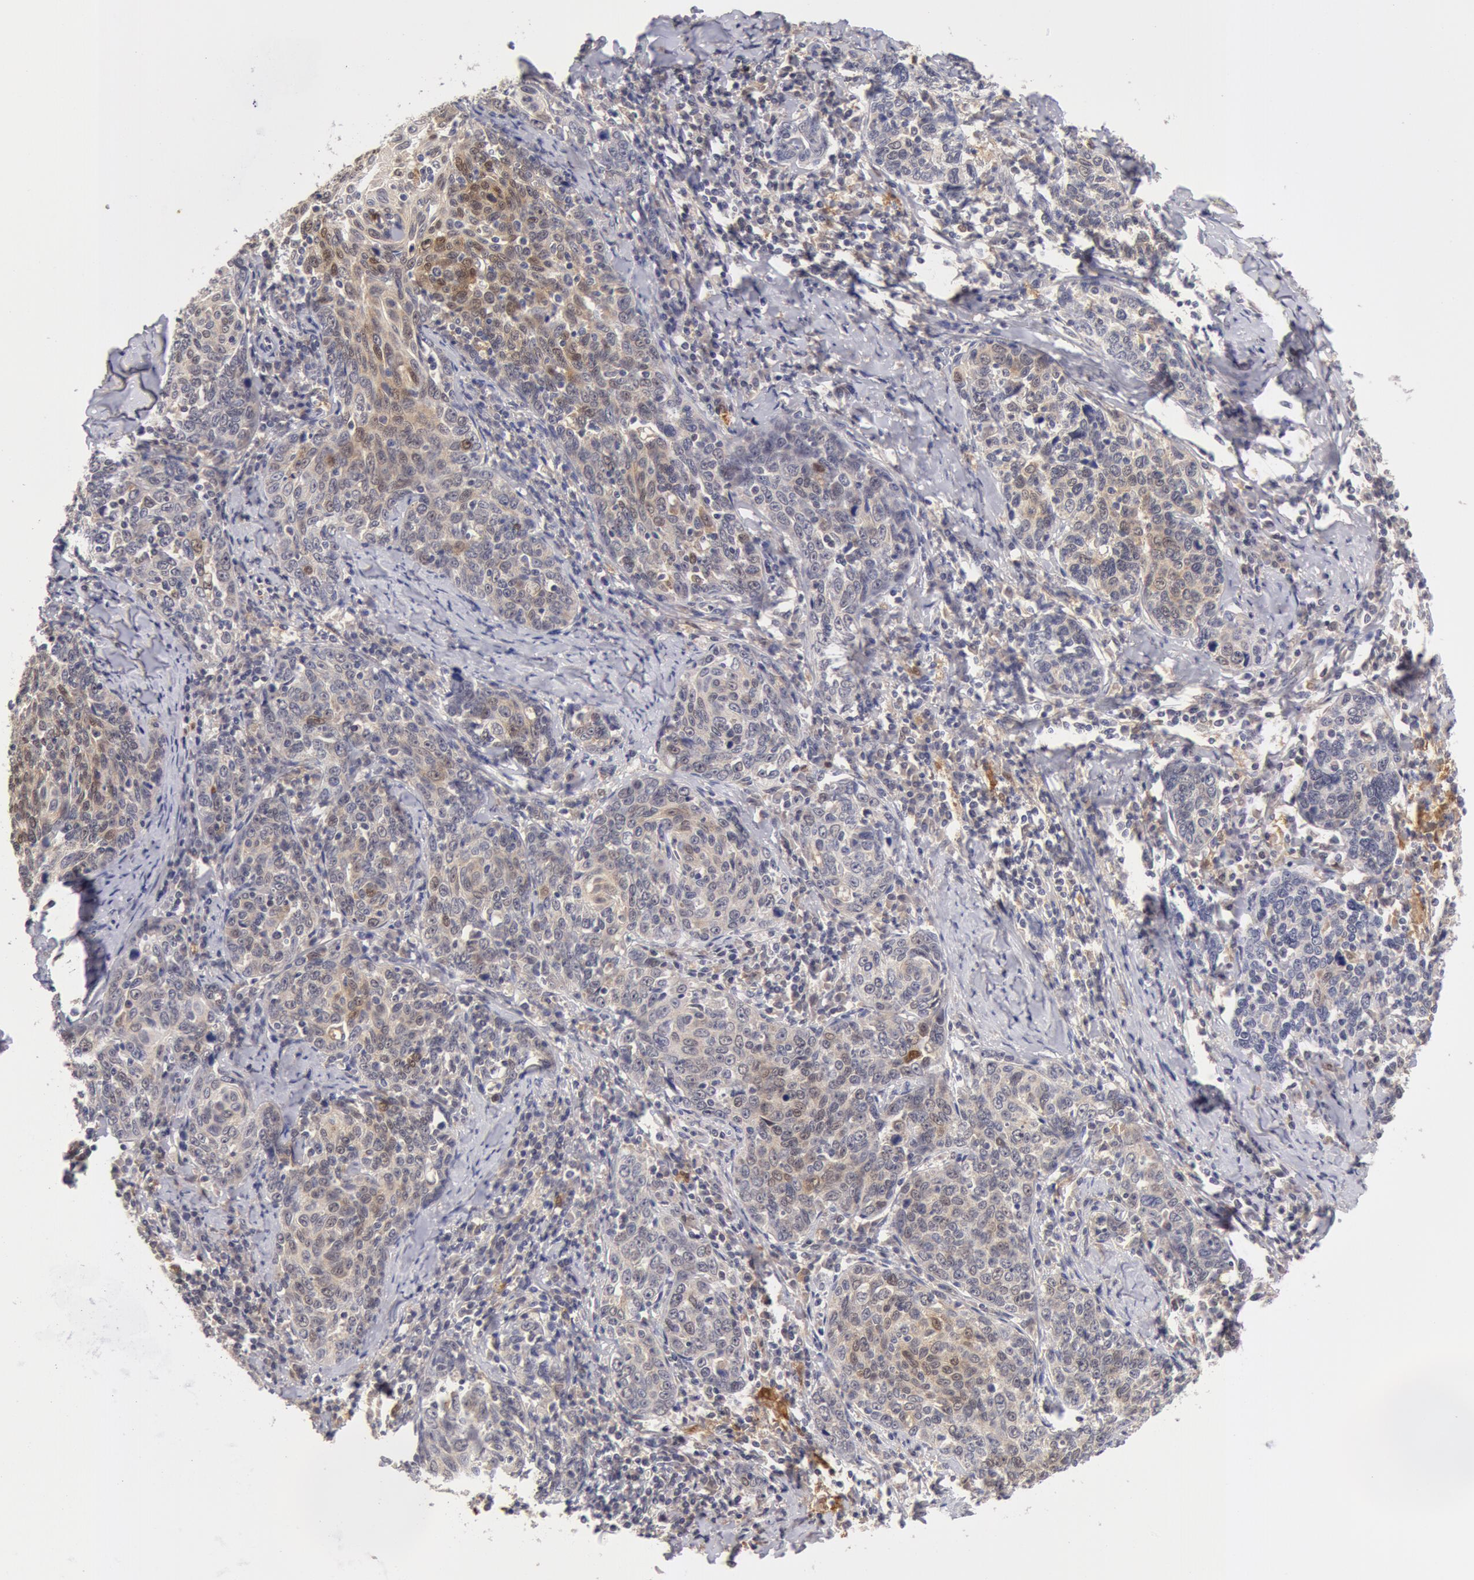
{"staining": {"intensity": "negative", "quantity": "none", "location": "none"}, "tissue": "cervical cancer", "cell_type": "Tumor cells", "image_type": "cancer", "snomed": [{"axis": "morphology", "description": "Squamous cell carcinoma, NOS"}, {"axis": "topography", "description": "Cervix"}], "caption": "Squamous cell carcinoma (cervical) was stained to show a protein in brown. There is no significant positivity in tumor cells.", "gene": "TXNRD1", "patient": {"sex": "female", "age": 41}}